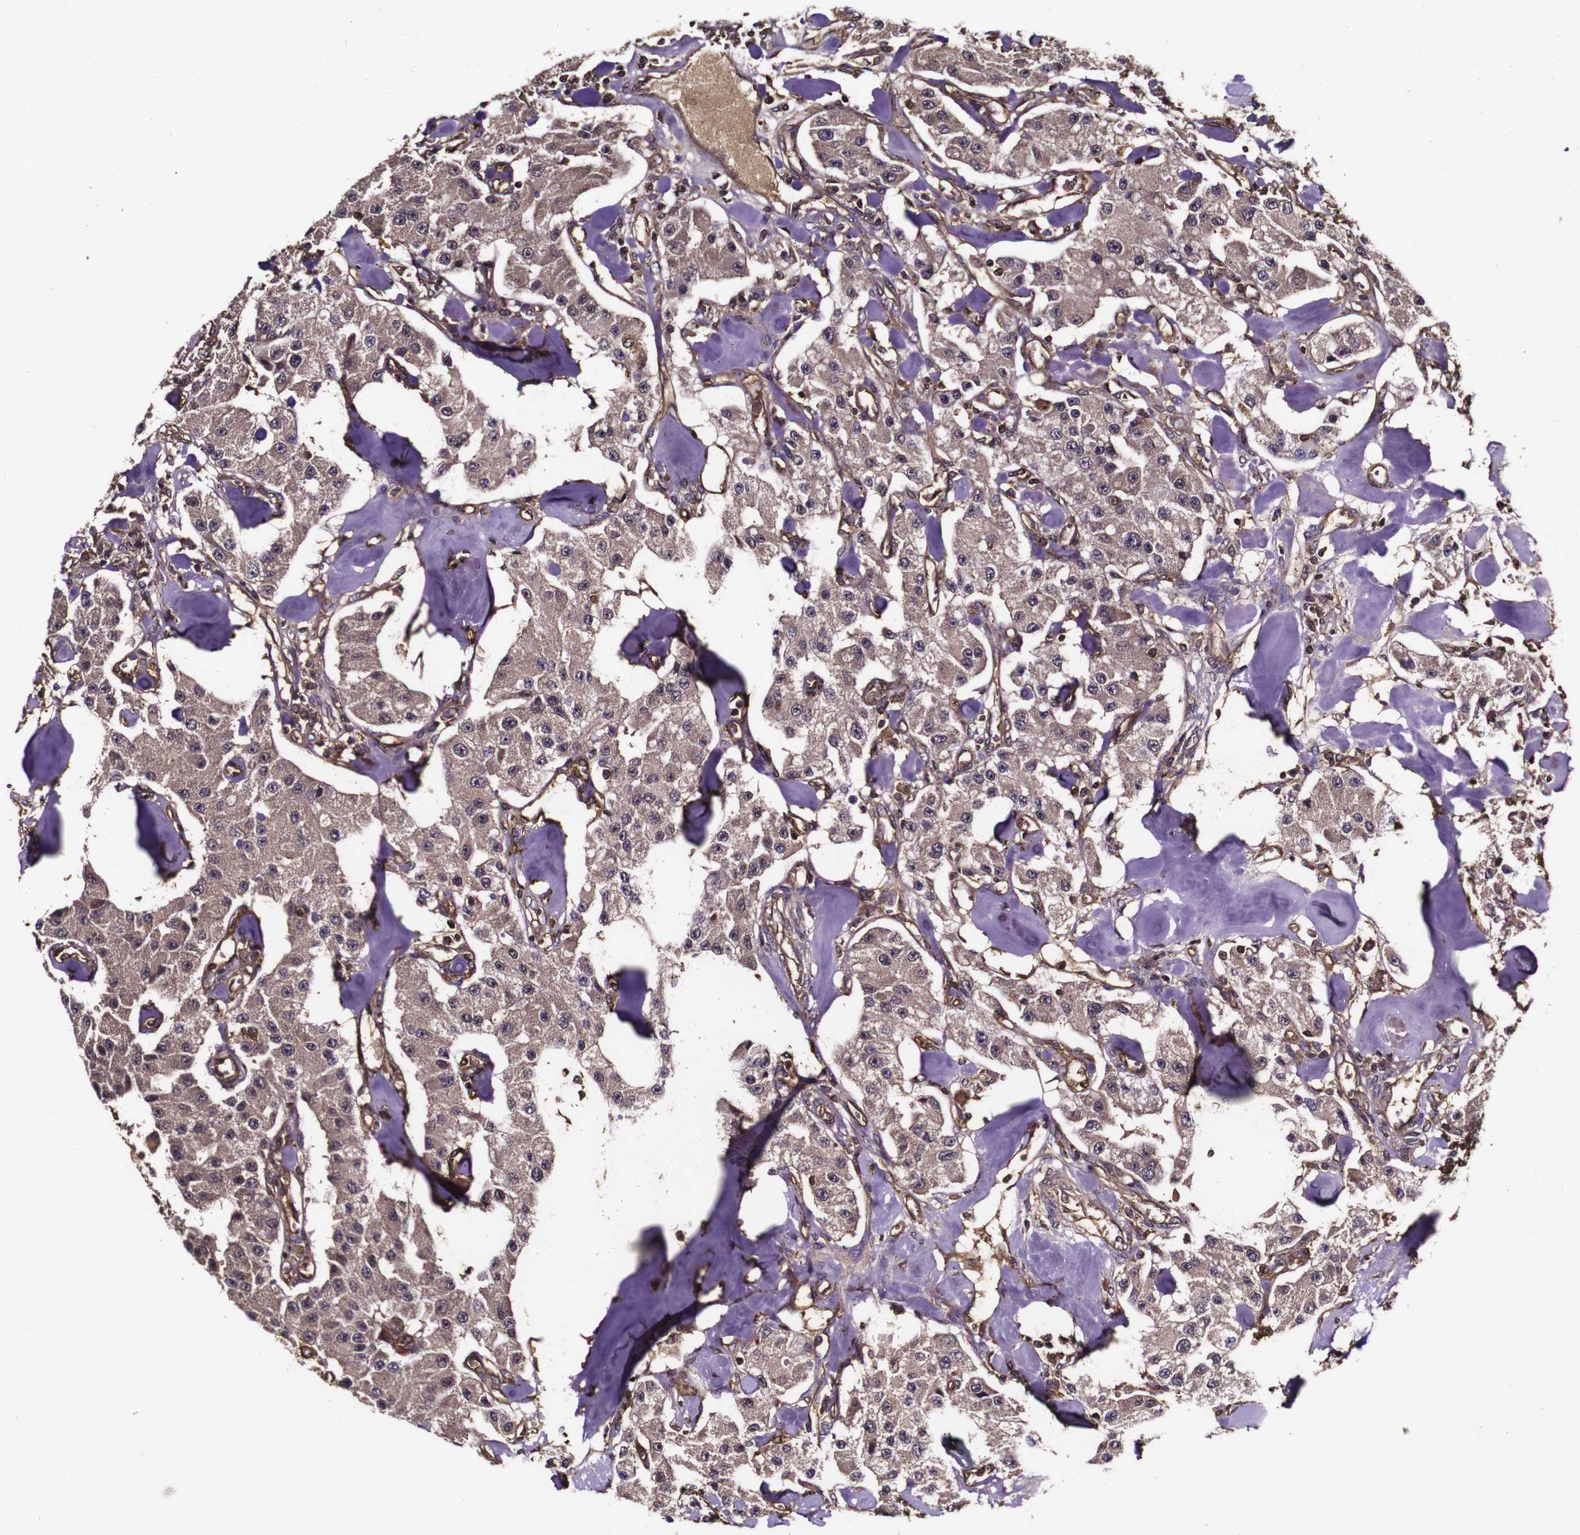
{"staining": {"intensity": "weak", "quantity": ">75%", "location": "cytoplasmic/membranous,nuclear"}, "tissue": "carcinoid", "cell_type": "Tumor cells", "image_type": "cancer", "snomed": [{"axis": "morphology", "description": "Carcinoid, malignant, NOS"}, {"axis": "topography", "description": "Pancreas"}], "caption": "Carcinoid (malignant) stained with a brown dye reveals weak cytoplasmic/membranous and nuclear positive positivity in about >75% of tumor cells.", "gene": "MSN", "patient": {"sex": "male", "age": 41}}